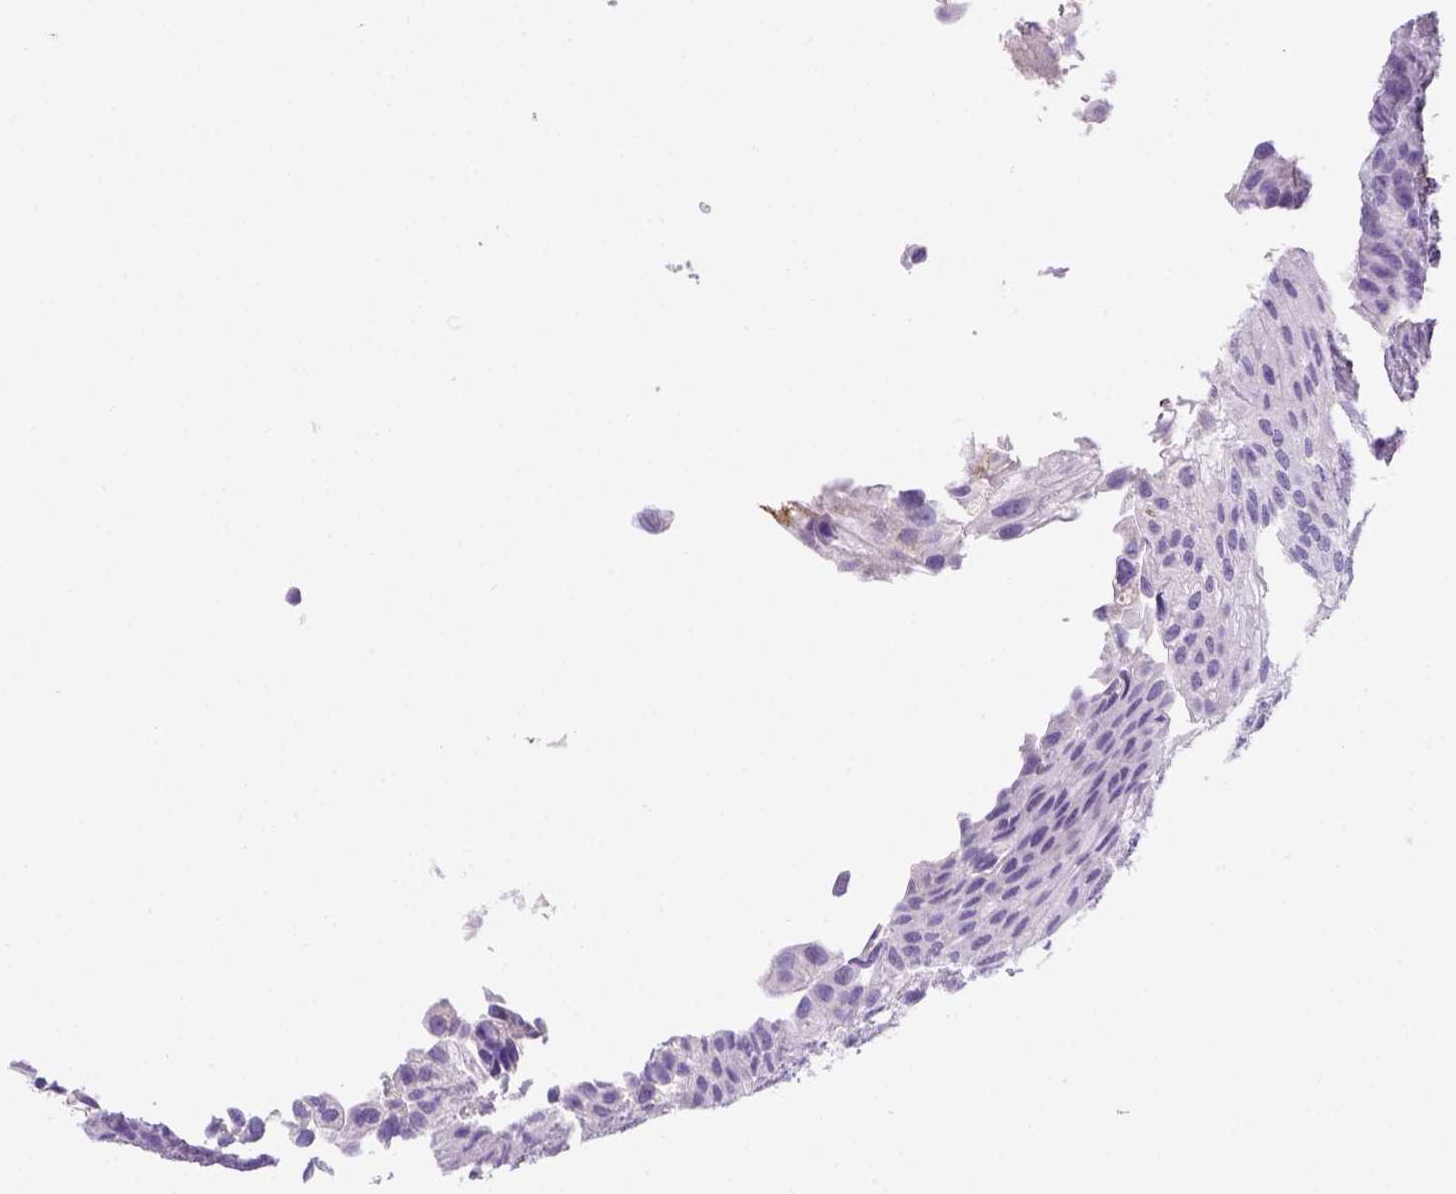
{"staining": {"intensity": "negative", "quantity": "none", "location": "none"}, "tissue": "urothelial cancer", "cell_type": "Tumor cells", "image_type": "cancer", "snomed": [{"axis": "morphology", "description": "Urothelial carcinoma, NOS"}, {"axis": "topography", "description": "Urinary bladder"}], "caption": "Immunohistochemical staining of human urothelial cancer exhibits no significant positivity in tumor cells.", "gene": "B3GAT1", "patient": {"sex": "male", "age": 87}}